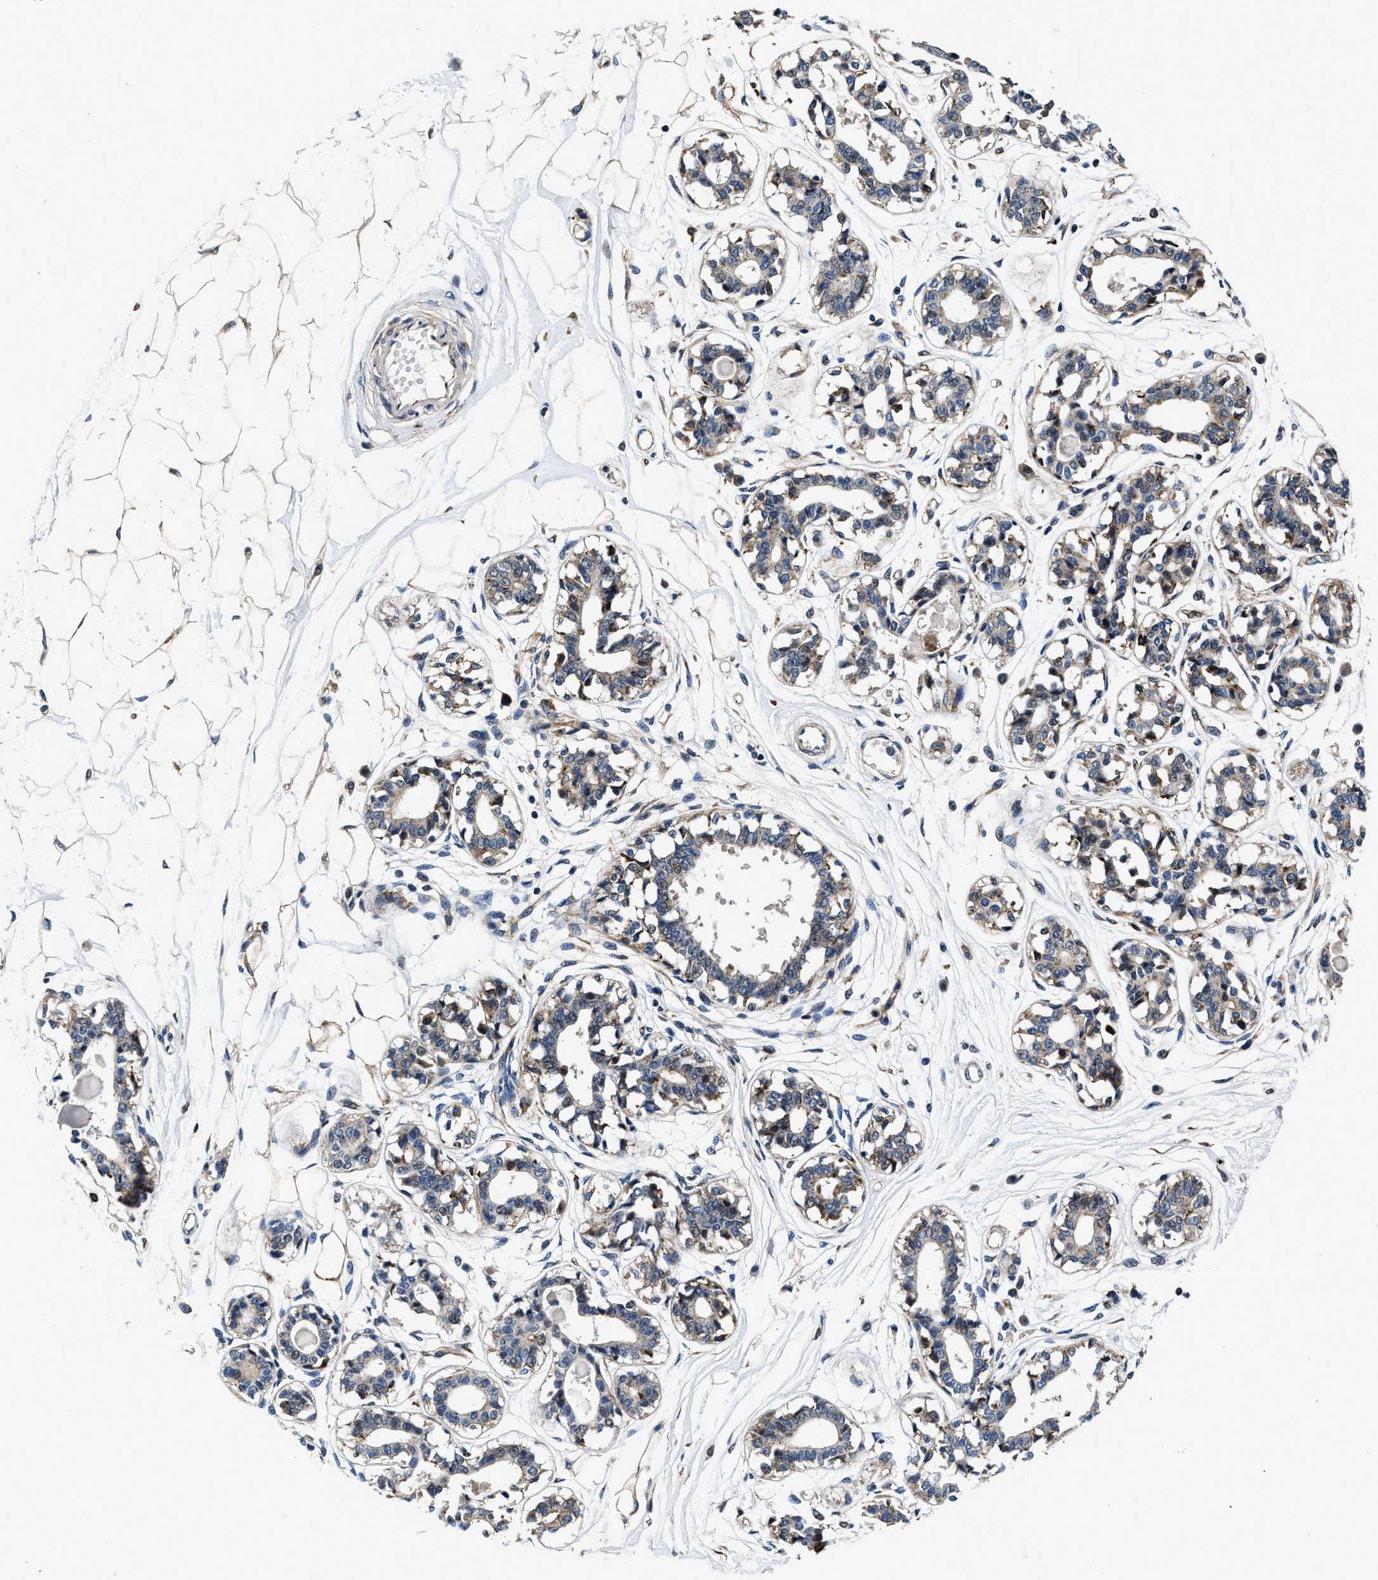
{"staining": {"intensity": "weak", "quantity": "25%-75%", "location": "cytoplasmic/membranous"}, "tissue": "breast", "cell_type": "Adipocytes", "image_type": "normal", "snomed": [{"axis": "morphology", "description": "Normal tissue, NOS"}, {"axis": "topography", "description": "Breast"}], "caption": "Protein expression by immunohistochemistry (IHC) demonstrates weak cytoplasmic/membranous staining in approximately 25%-75% of adipocytes in benign breast.", "gene": "C2orf66", "patient": {"sex": "female", "age": 45}}